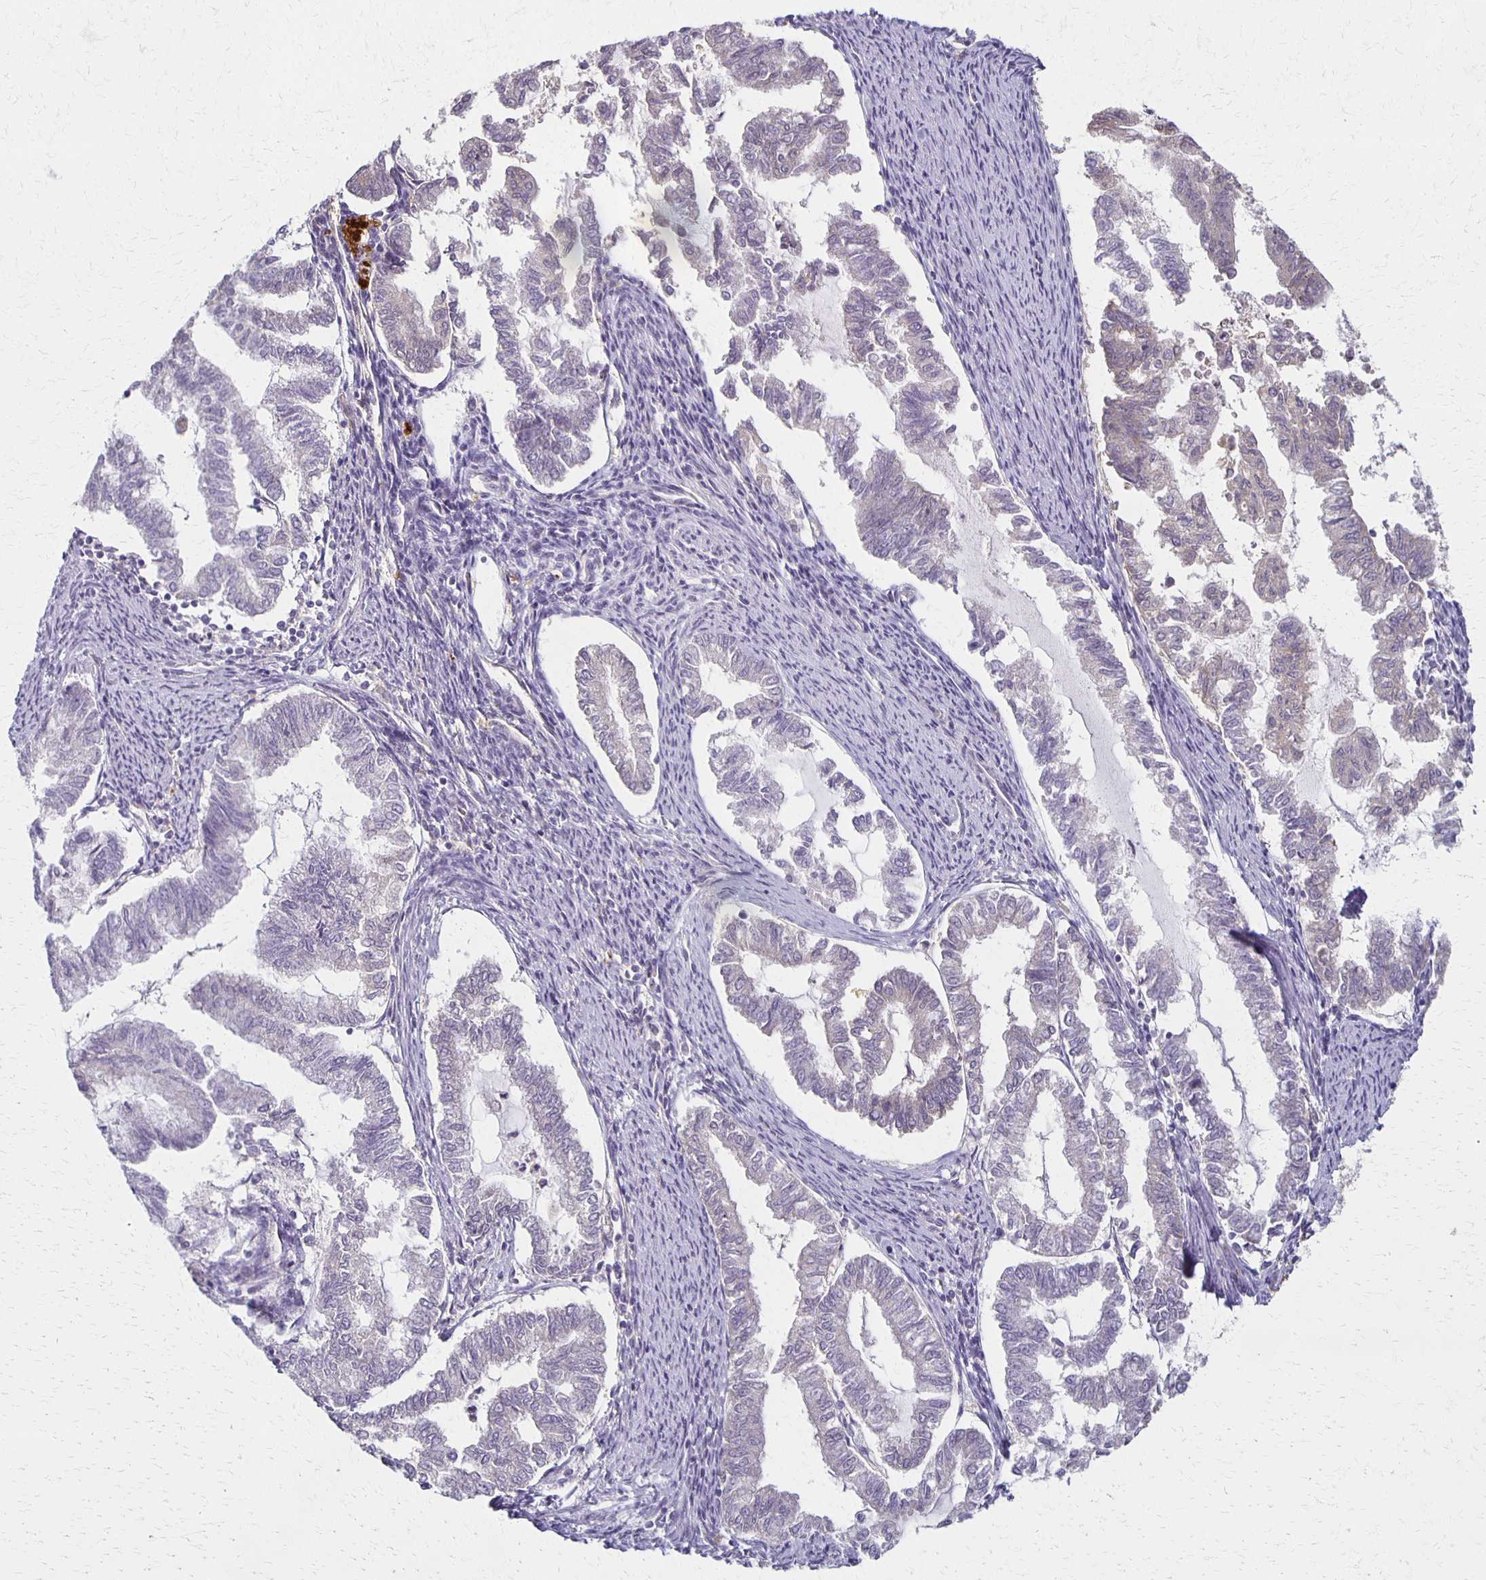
{"staining": {"intensity": "weak", "quantity": "<25%", "location": "cytoplasmic/membranous"}, "tissue": "endometrial cancer", "cell_type": "Tumor cells", "image_type": "cancer", "snomed": [{"axis": "morphology", "description": "Adenocarcinoma, NOS"}, {"axis": "topography", "description": "Endometrium"}], "caption": "Tumor cells show no significant staining in adenocarcinoma (endometrial). (DAB (3,3'-diaminobenzidine) immunohistochemistry (IHC), high magnification).", "gene": "GPX4", "patient": {"sex": "female", "age": 79}}